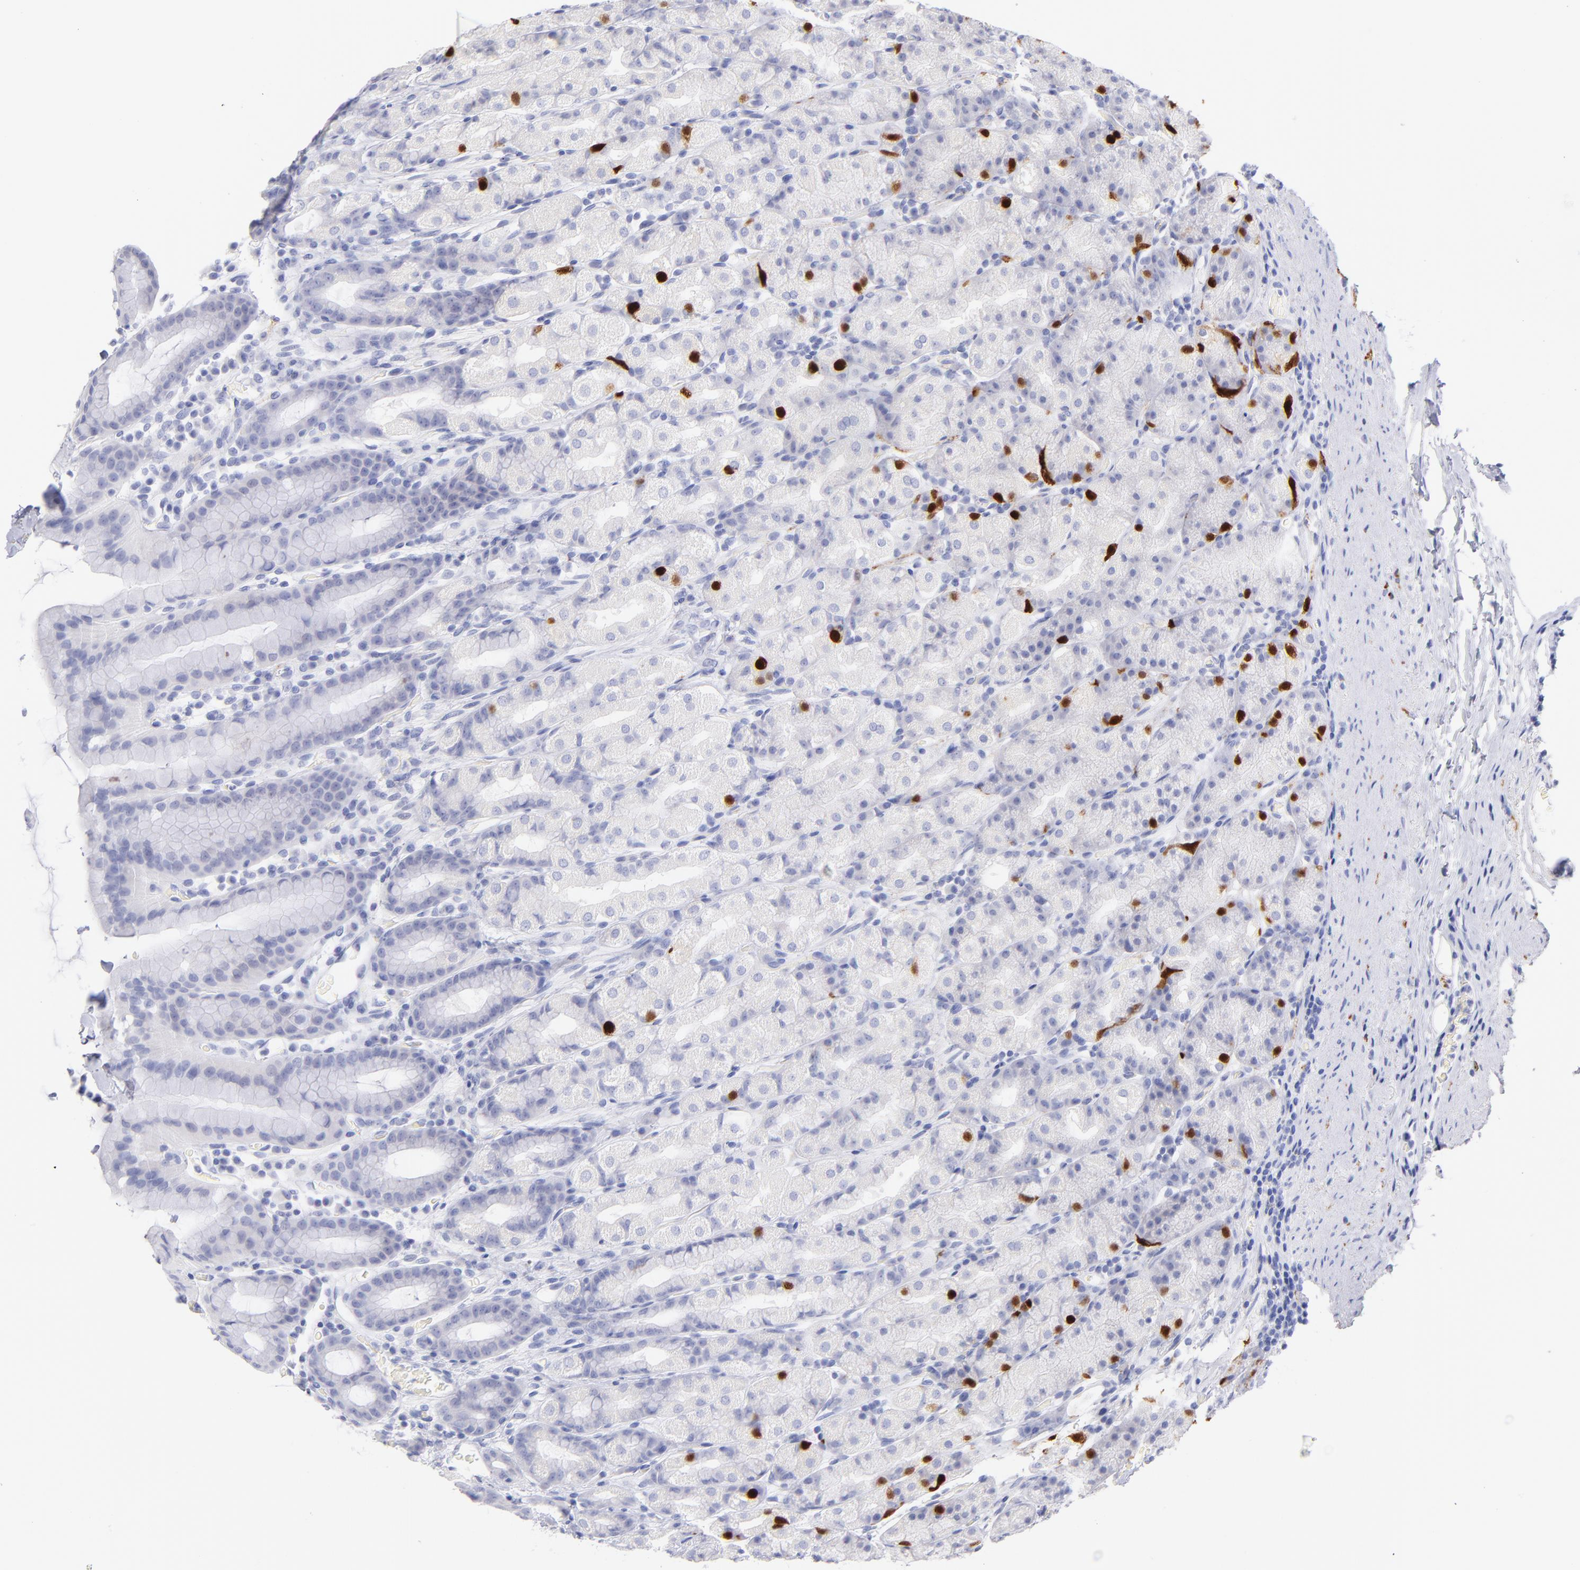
{"staining": {"intensity": "strong", "quantity": "<25%", "location": "cytoplasmic/membranous,nuclear"}, "tissue": "stomach", "cell_type": "Glandular cells", "image_type": "normal", "snomed": [{"axis": "morphology", "description": "Normal tissue, NOS"}, {"axis": "topography", "description": "Stomach, upper"}], "caption": "IHC photomicrograph of unremarkable stomach: human stomach stained using immunohistochemistry (IHC) displays medium levels of strong protein expression localized specifically in the cytoplasmic/membranous,nuclear of glandular cells, appearing as a cytoplasmic/membranous,nuclear brown color.", "gene": "SCGN", "patient": {"sex": "male", "age": 68}}